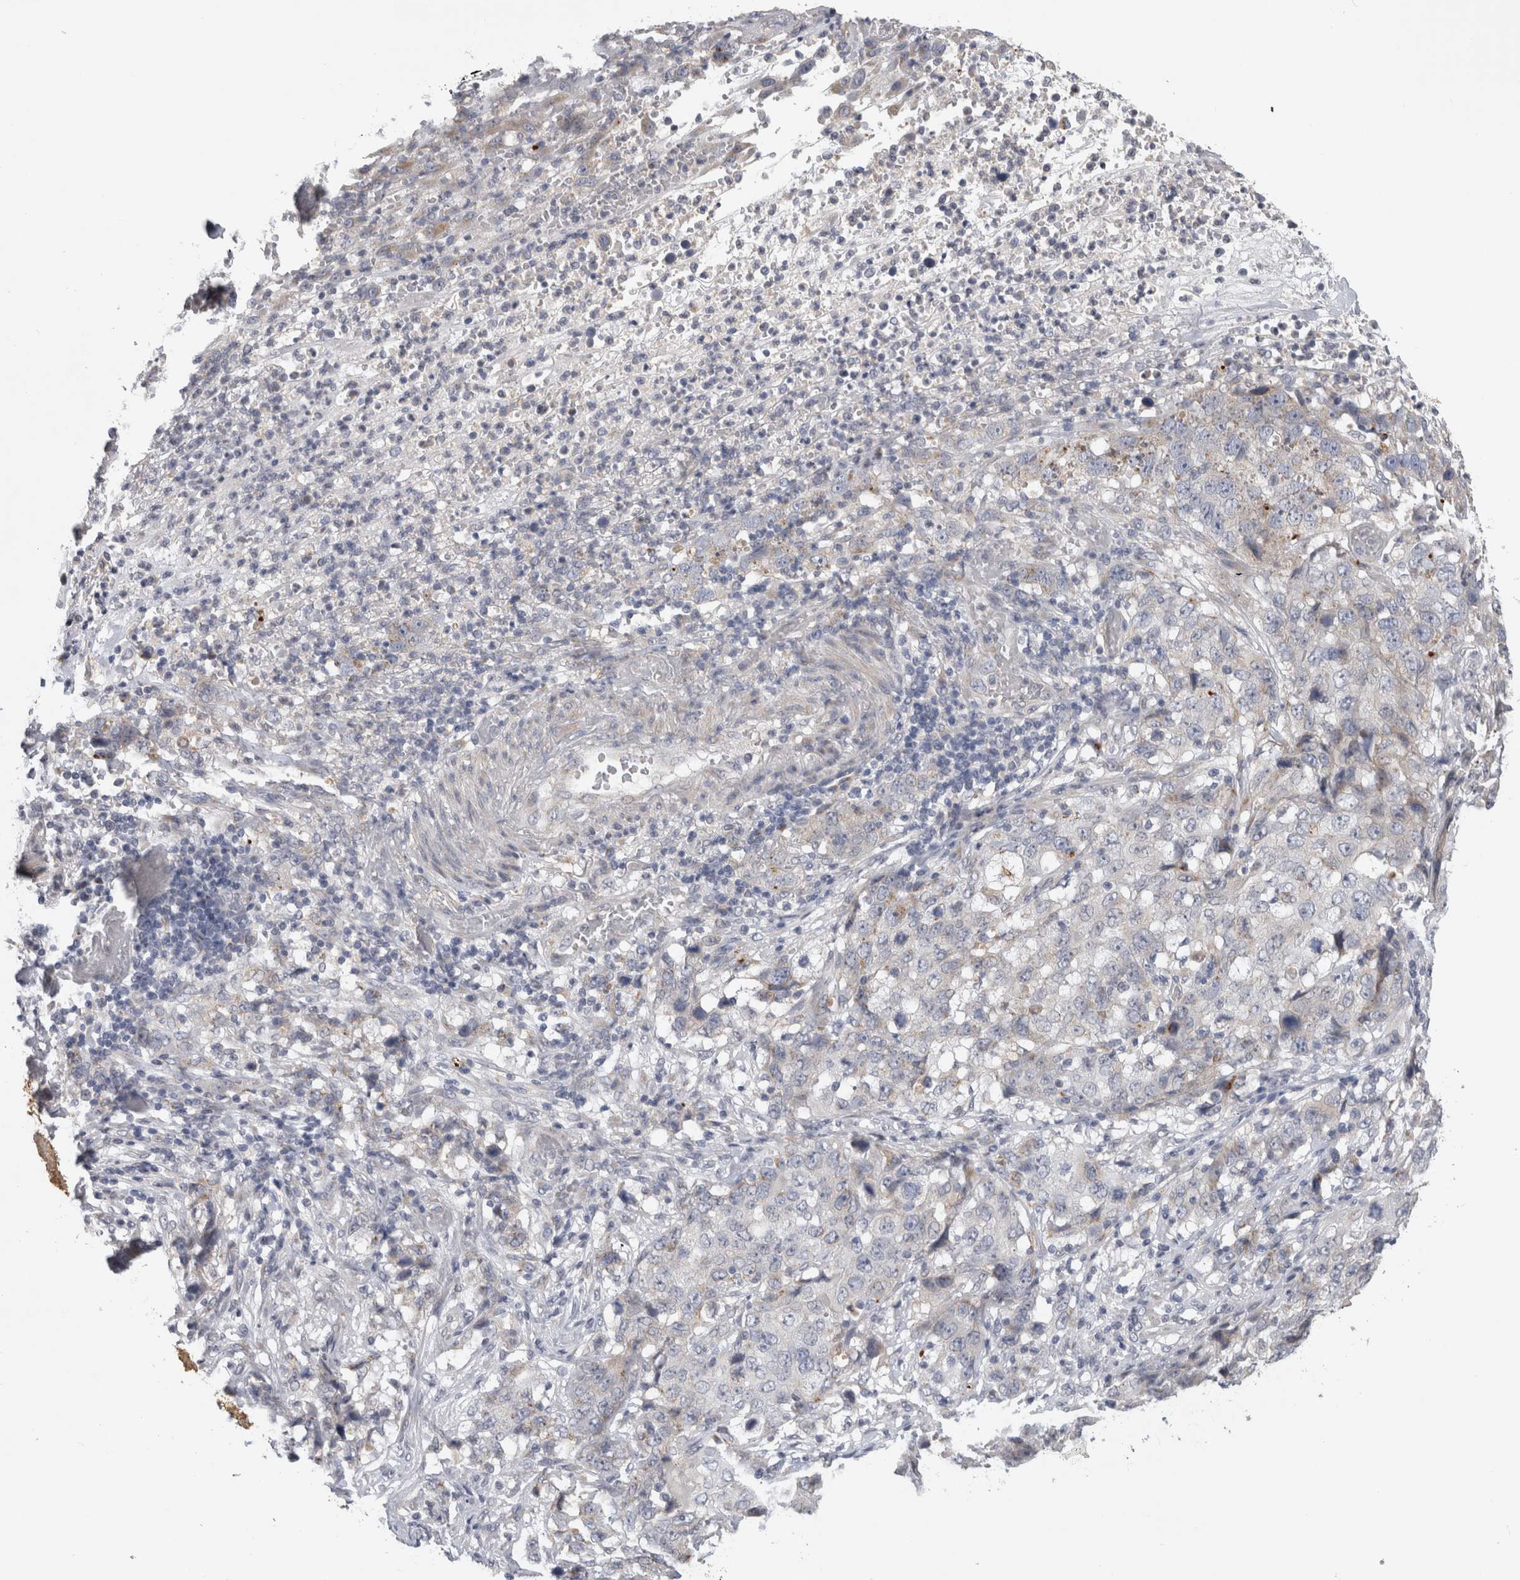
{"staining": {"intensity": "negative", "quantity": "none", "location": "none"}, "tissue": "stomach cancer", "cell_type": "Tumor cells", "image_type": "cancer", "snomed": [{"axis": "morphology", "description": "Adenocarcinoma, NOS"}, {"axis": "topography", "description": "Stomach"}], "caption": "A histopathology image of stomach adenocarcinoma stained for a protein exhibits no brown staining in tumor cells.", "gene": "MGAT1", "patient": {"sex": "male", "age": 48}}